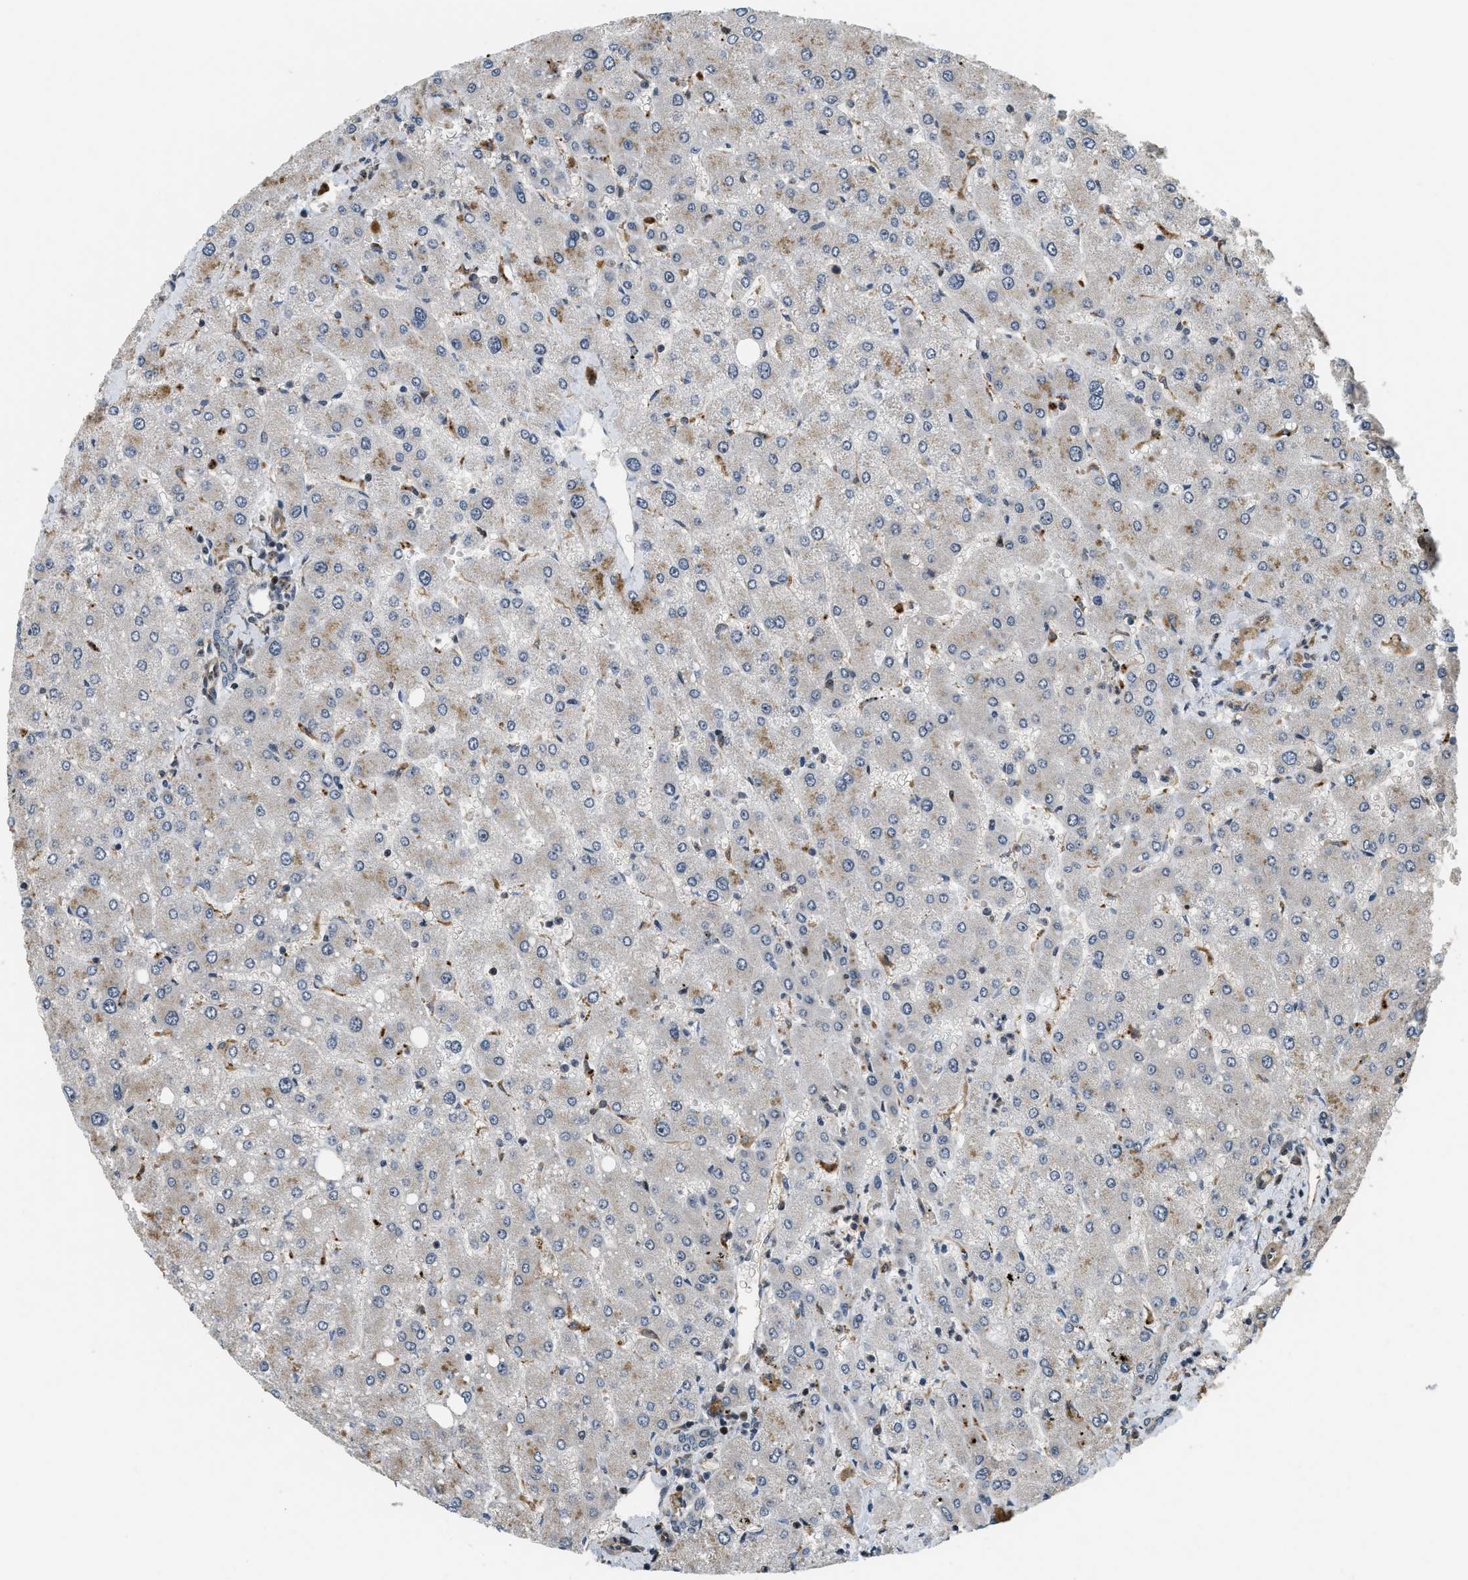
{"staining": {"intensity": "negative", "quantity": "none", "location": "none"}, "tissue": "liver", "cell_type": "Cholangiocytes", "image_type": "normal", "snomed": [{"axis": "morphology", "description": "Normal tissue, NOS"}, {"axis": "topography", "description": "Liver"}], "caption": "IHC micrograph of unremarkable liver: human liver stained with DAB displays no significant protein staining in cholangiocytes. Nuclei are stained in blue.", "gene": "LTA4H", "patient": {"sex": "male", "age": 55}}